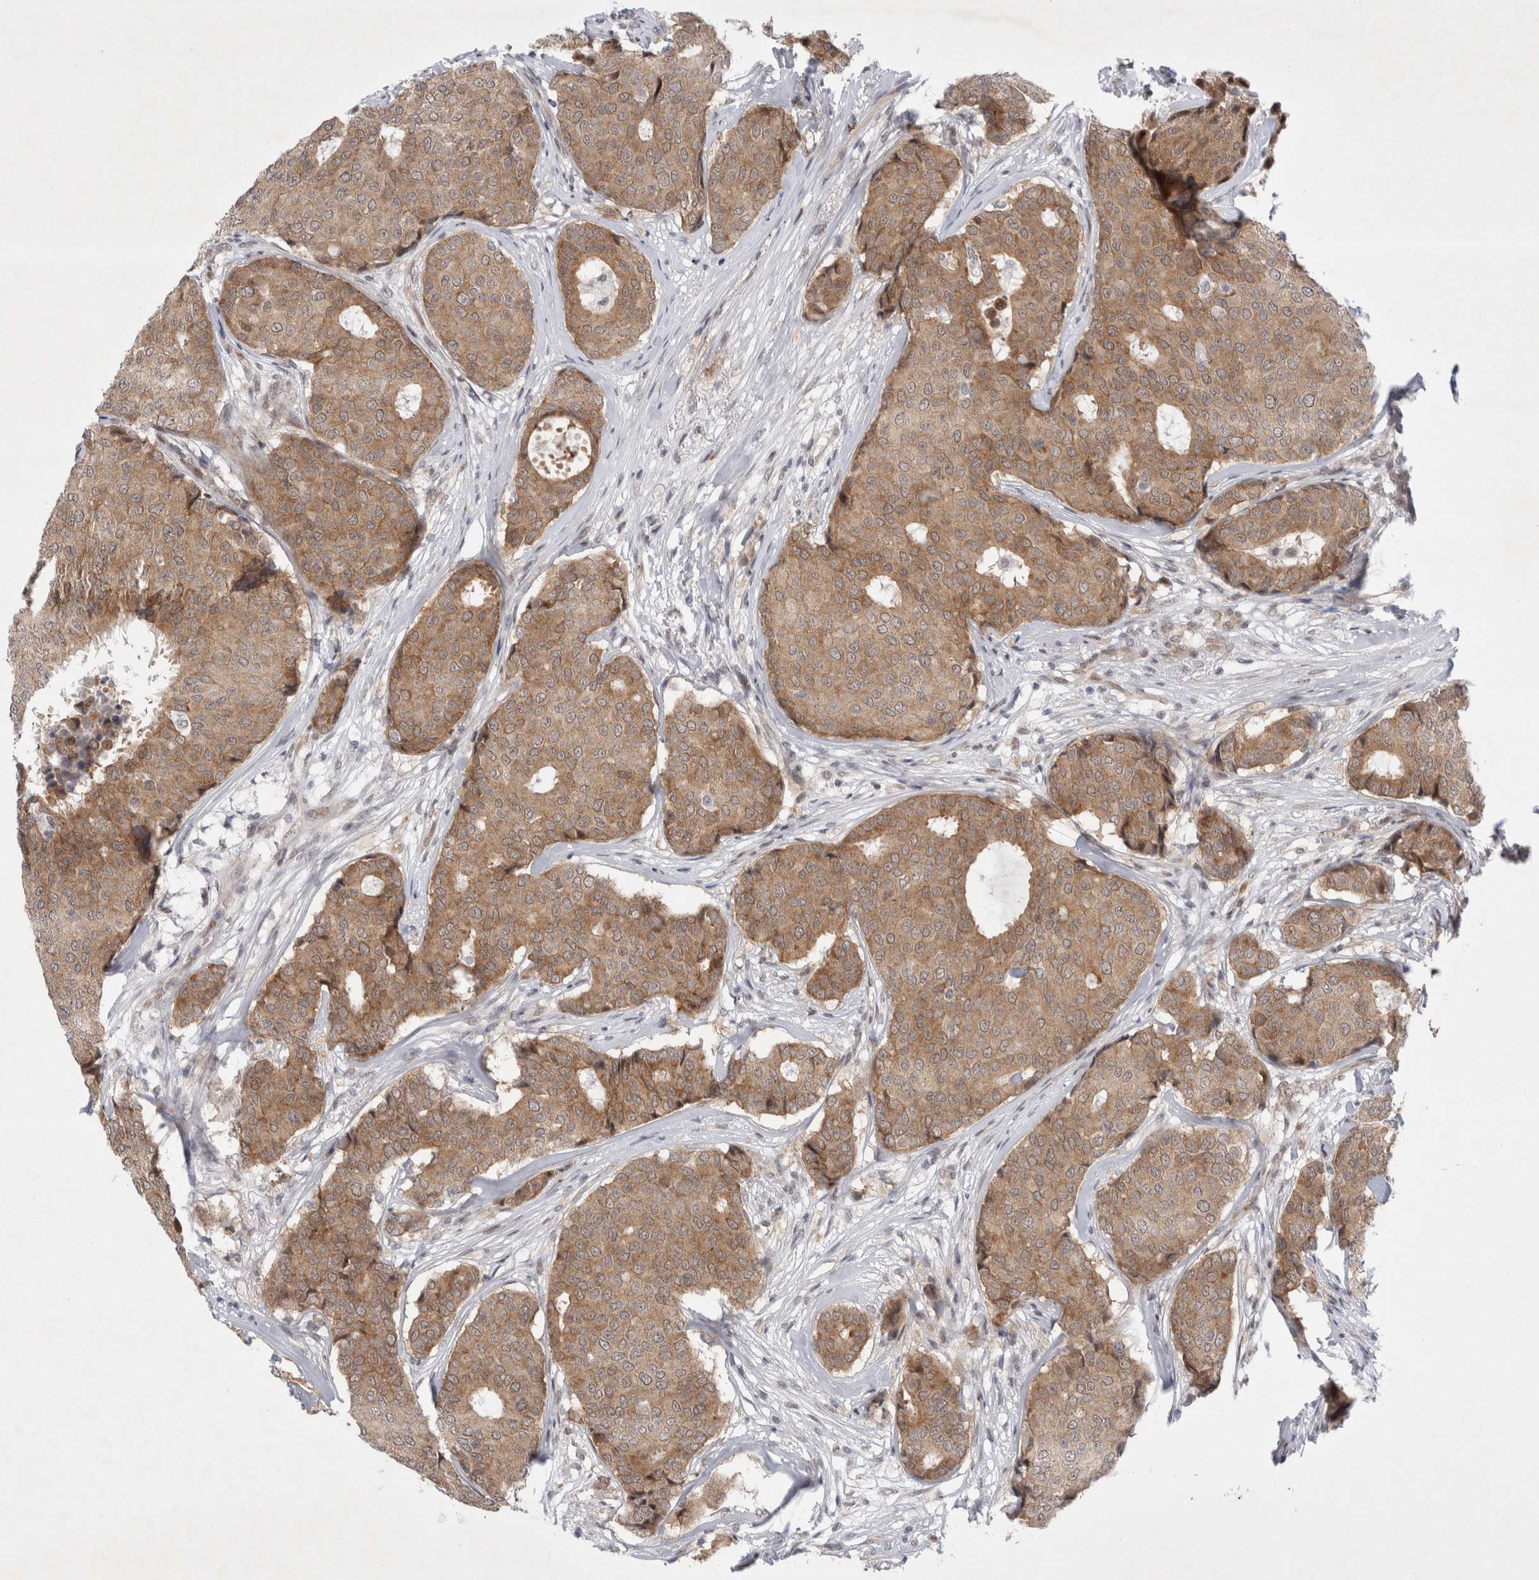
{"staining": {"intensity": "moderate", "quantity": ">75%", "location": "cytoplasmic/membranous"}, "tissue": "breast cancer", "cell_type": "Tumor cells", "image_type": "cancer", "snomed": [{"axis": "morphology", "description": "Duct carcinoma"}, {"axis": "topography", "description": "Breast"}], "caption": "Breast cancer stained with DAB immunohistochemistry (IHC) shows medium levels of moderate cytoplasmic/membranous staining in about >75% of tumor cells. (brown staining indicates protein expression, while blue staining denotes nuclei).", "gene": "WIPF2", "patient": {"sex": "female", "age": 75}}